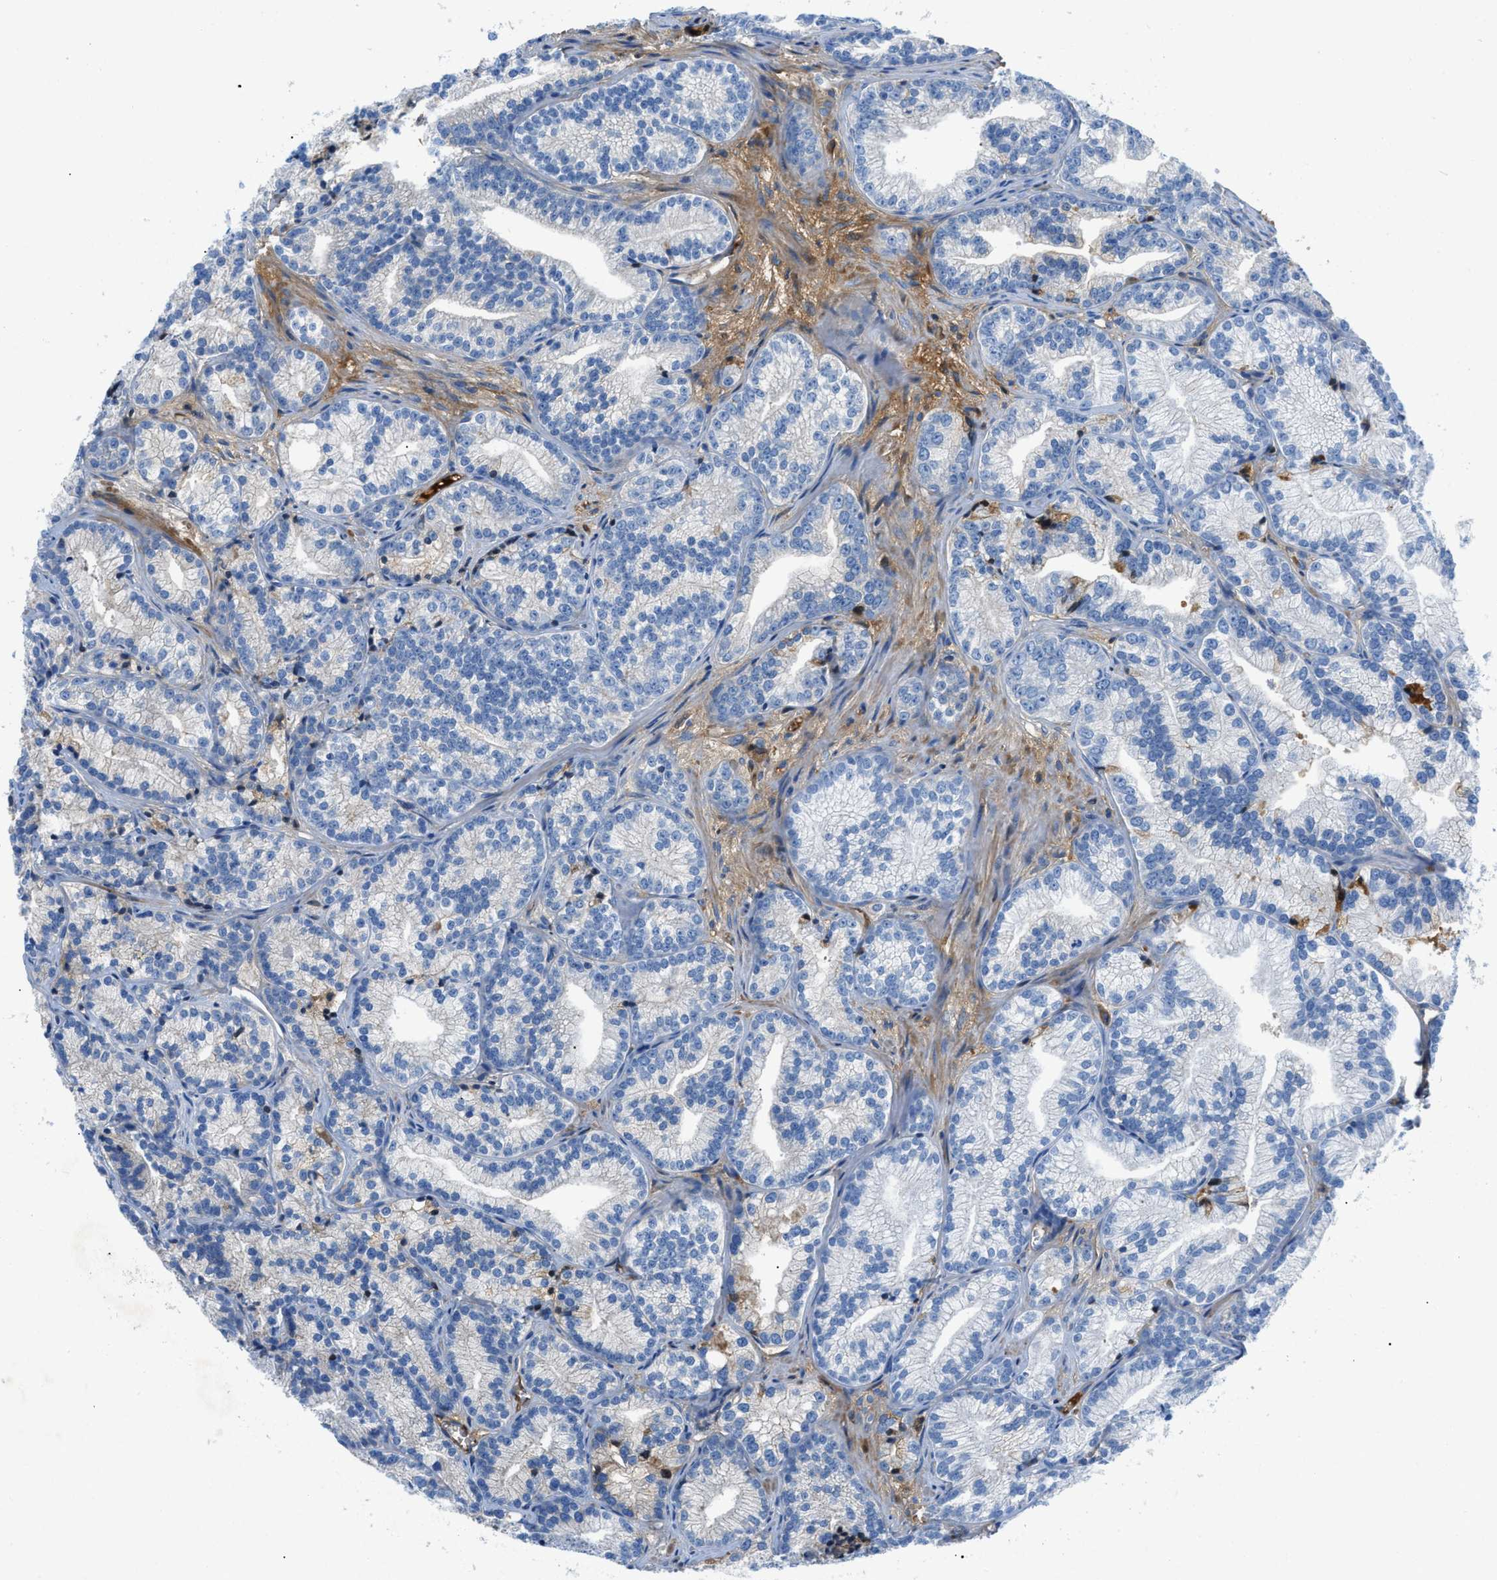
{"staining": {"intensity": "negative", "quantity": "none", "location": "none"}, "tissue": "prostate cancer", "cell_type": "Tumor cells", "image_type": "cancer", "snomed": [{"axis": "morphology", "description": "Adenocarcinoma, Low grade"}, {"axis": "topography", "description": "Prostate"}], "caption": "High power microscopy photomicrograph of an immunohistochemistry (IHC) image of prostate cancer (low-grade adenocarcinoma), revealing no significant staining in tumor cells.", "gene": "ATP6V0D1", "patient": {"sex": "male", "age": 89}}